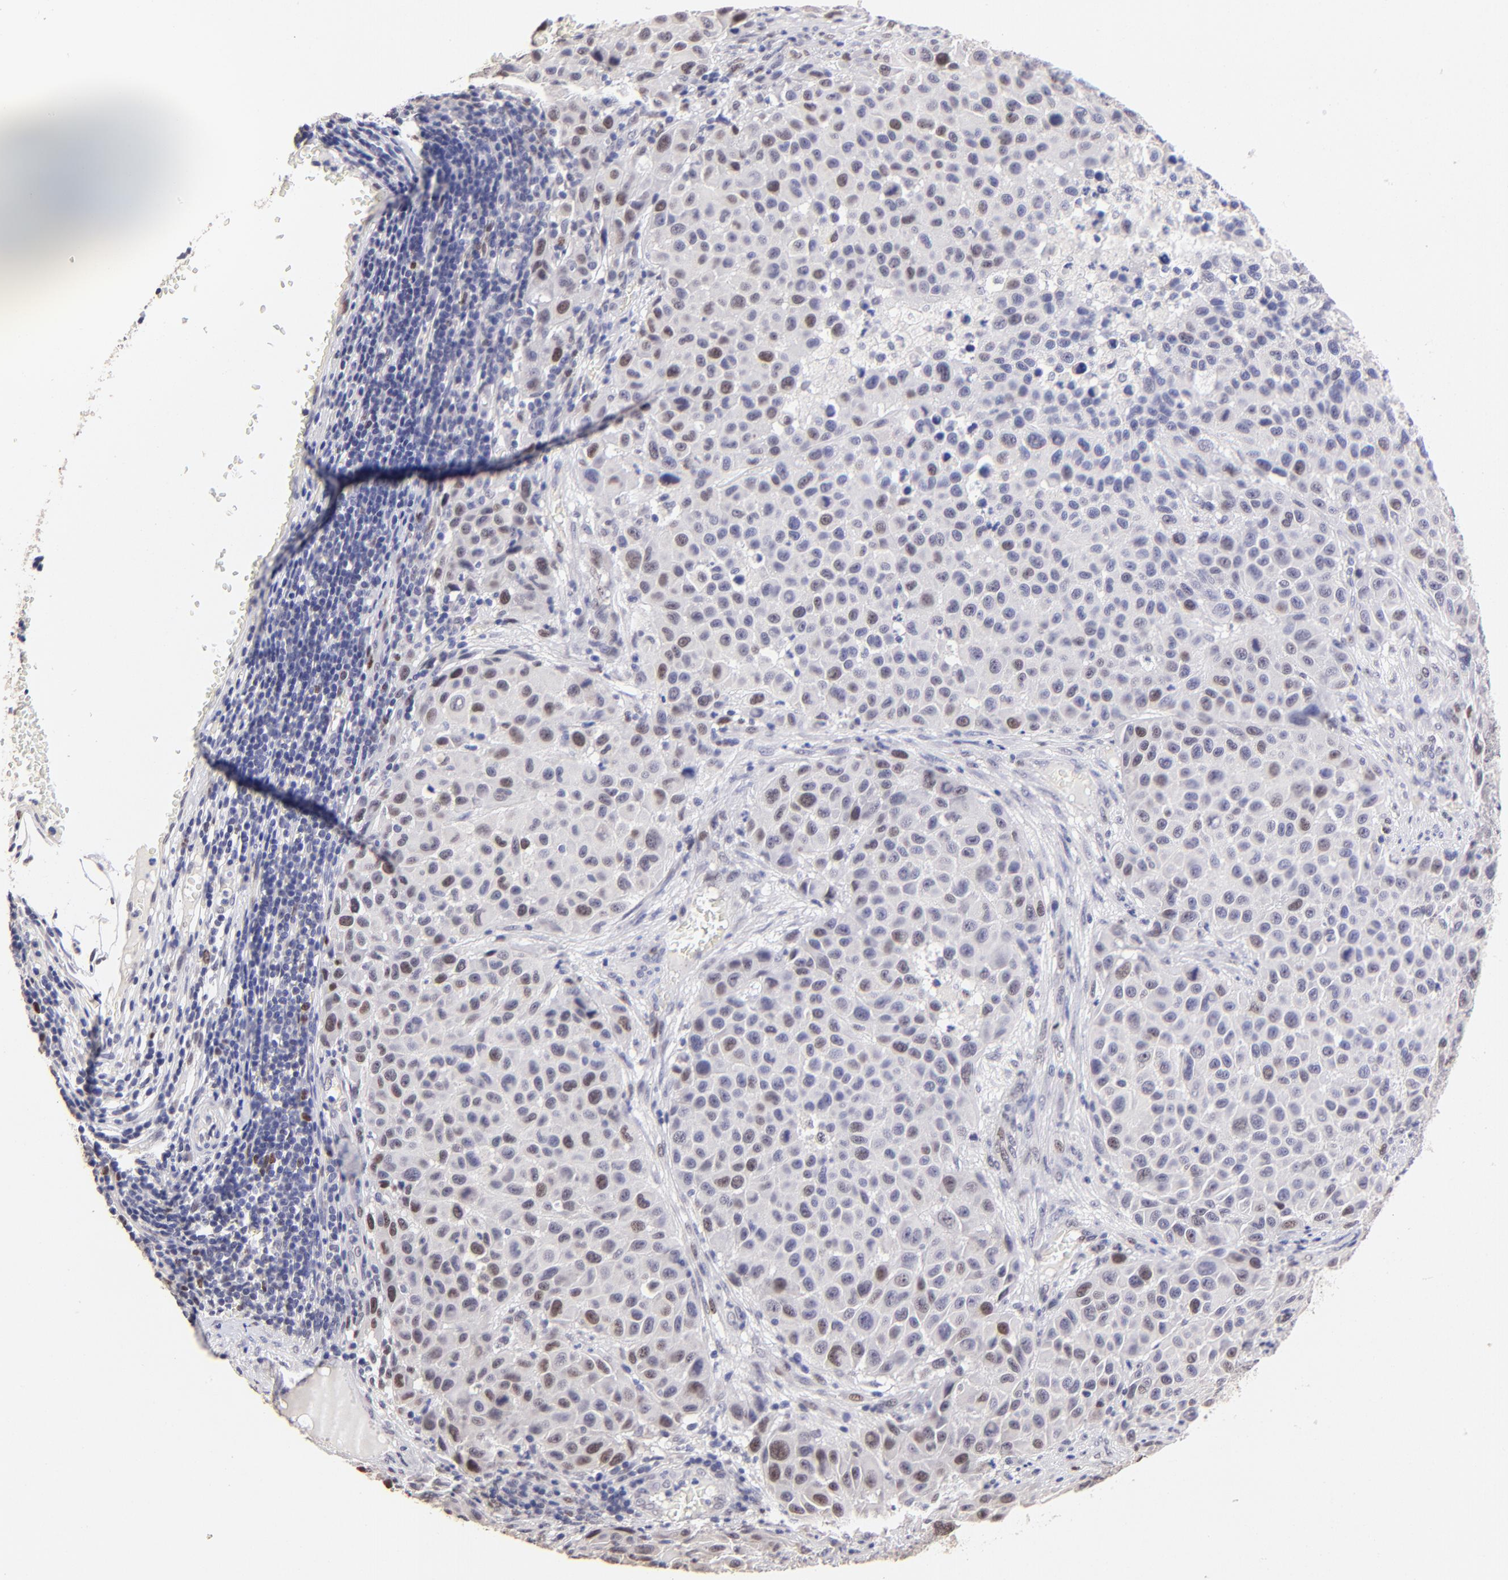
{"staining": {"intensity": "weak", "quantity": "<25%", "location": "nuclear"}, "tissue": "melanoma", "cell_type": "Tumor cells", "image_type": "cancer", "snomed": [{"axis": "morphology", "description": "Malignant melanoma, Metastatic site"}, {"axis": "topography", "description": "Lymph node"}], "caption": "Tumor cells are negative for brown protein staining in malignant melanoma (metastatic site).", "gene": "DNMT1", "patient": {"sex": "male", "age": 61}}